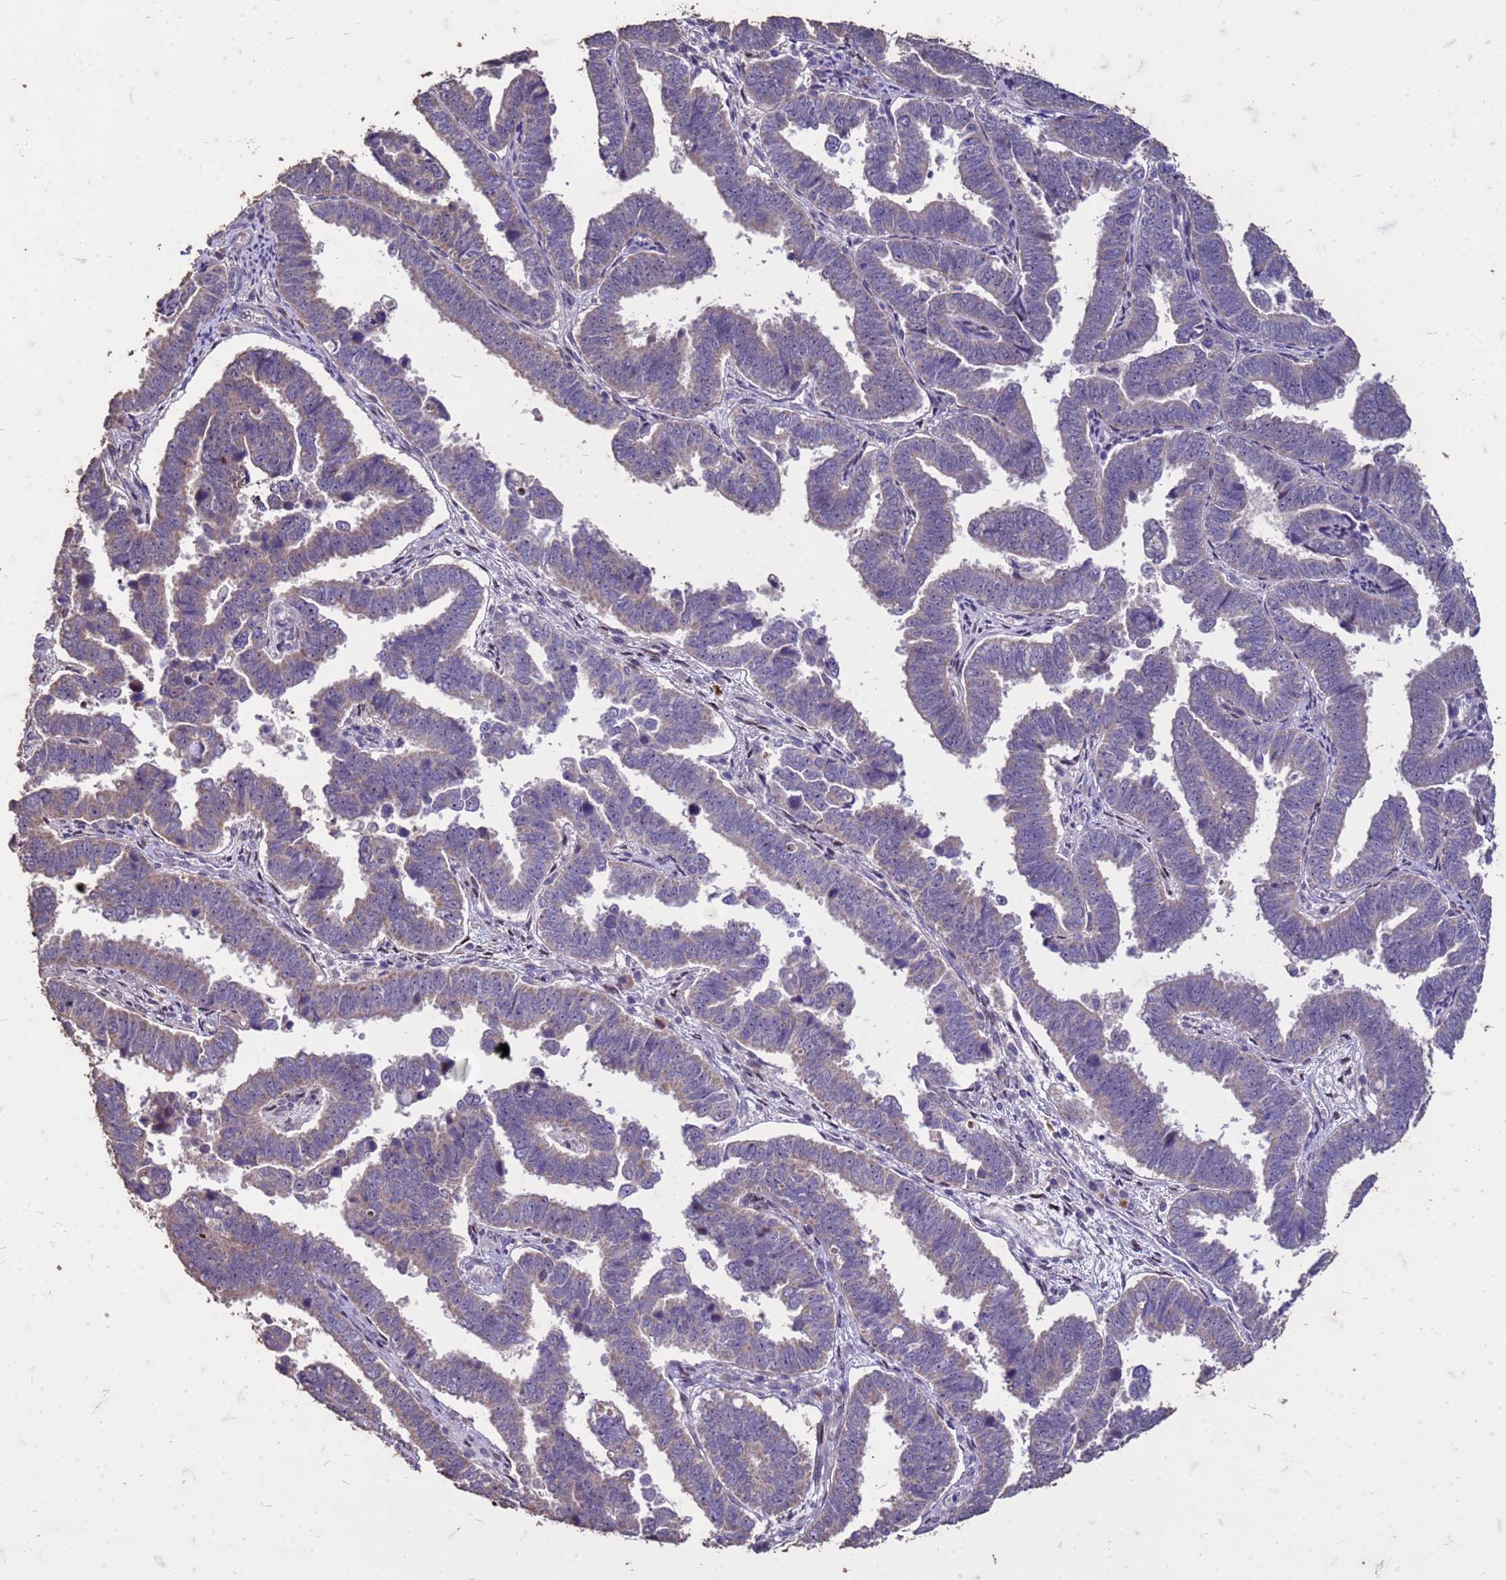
{"staining": {"intensity": "negative", "quantity": "none", "location": "none"}, "tissue": "endometrial cancer", "cell_type": "Tumor cells", "image_type": "cancer", "snomed": [{"axis": "morphology", "description": "Adenocarcinoma, NOS"}, {"axis": "topography", "description": "Endometrium"}], "caption": "DAB immunohistochemical staining of adenocarcinoma (endometrial) demonstrates no significant expression in tumor cells.", "gene": "FAM184B", "patient": {"sex": "female", "age": 75}}